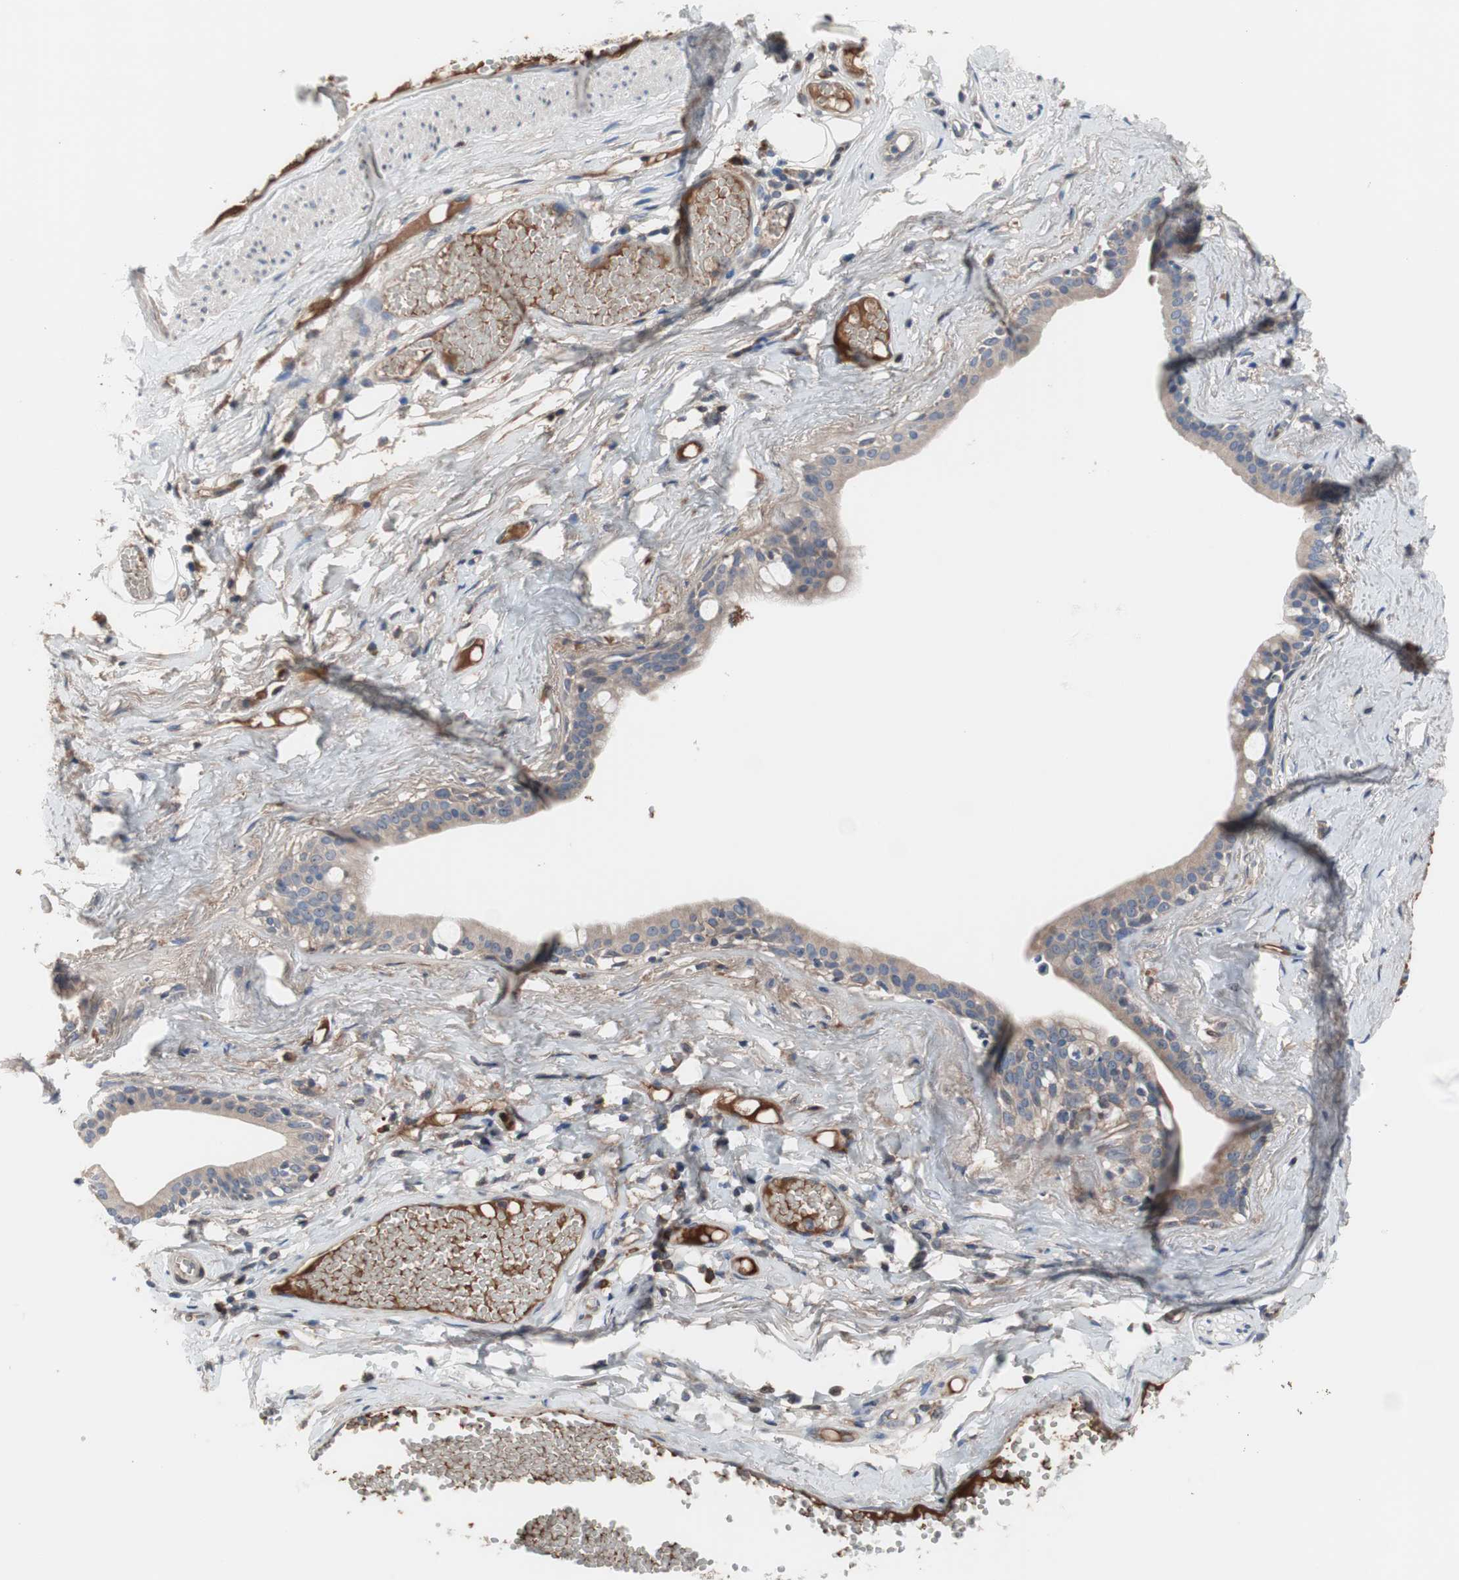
{"staining": {"intensity": "weak", "quantity": "<25%", "location": "cytoplasmic/membranous"}, "tissue": "adipose tissue", "cell_type": "Adipocytes", "image_type": "normal", "snomed": [{"axis": "morphology", "description": "Normal tissue, NOS"}, {"axis": "morphology", "description": "Inflammation, NOS"}, {"axis": "topography", "description": "Vascular tissue"}, {"axis": "topography", "description": "Salivary gland"}], "caption": "The photomicrograph displays no staining of adipocytes in unremarkable adipose tissue.", "gene": "KANSL1", "patient": {"sex": "female", "age": 75}}